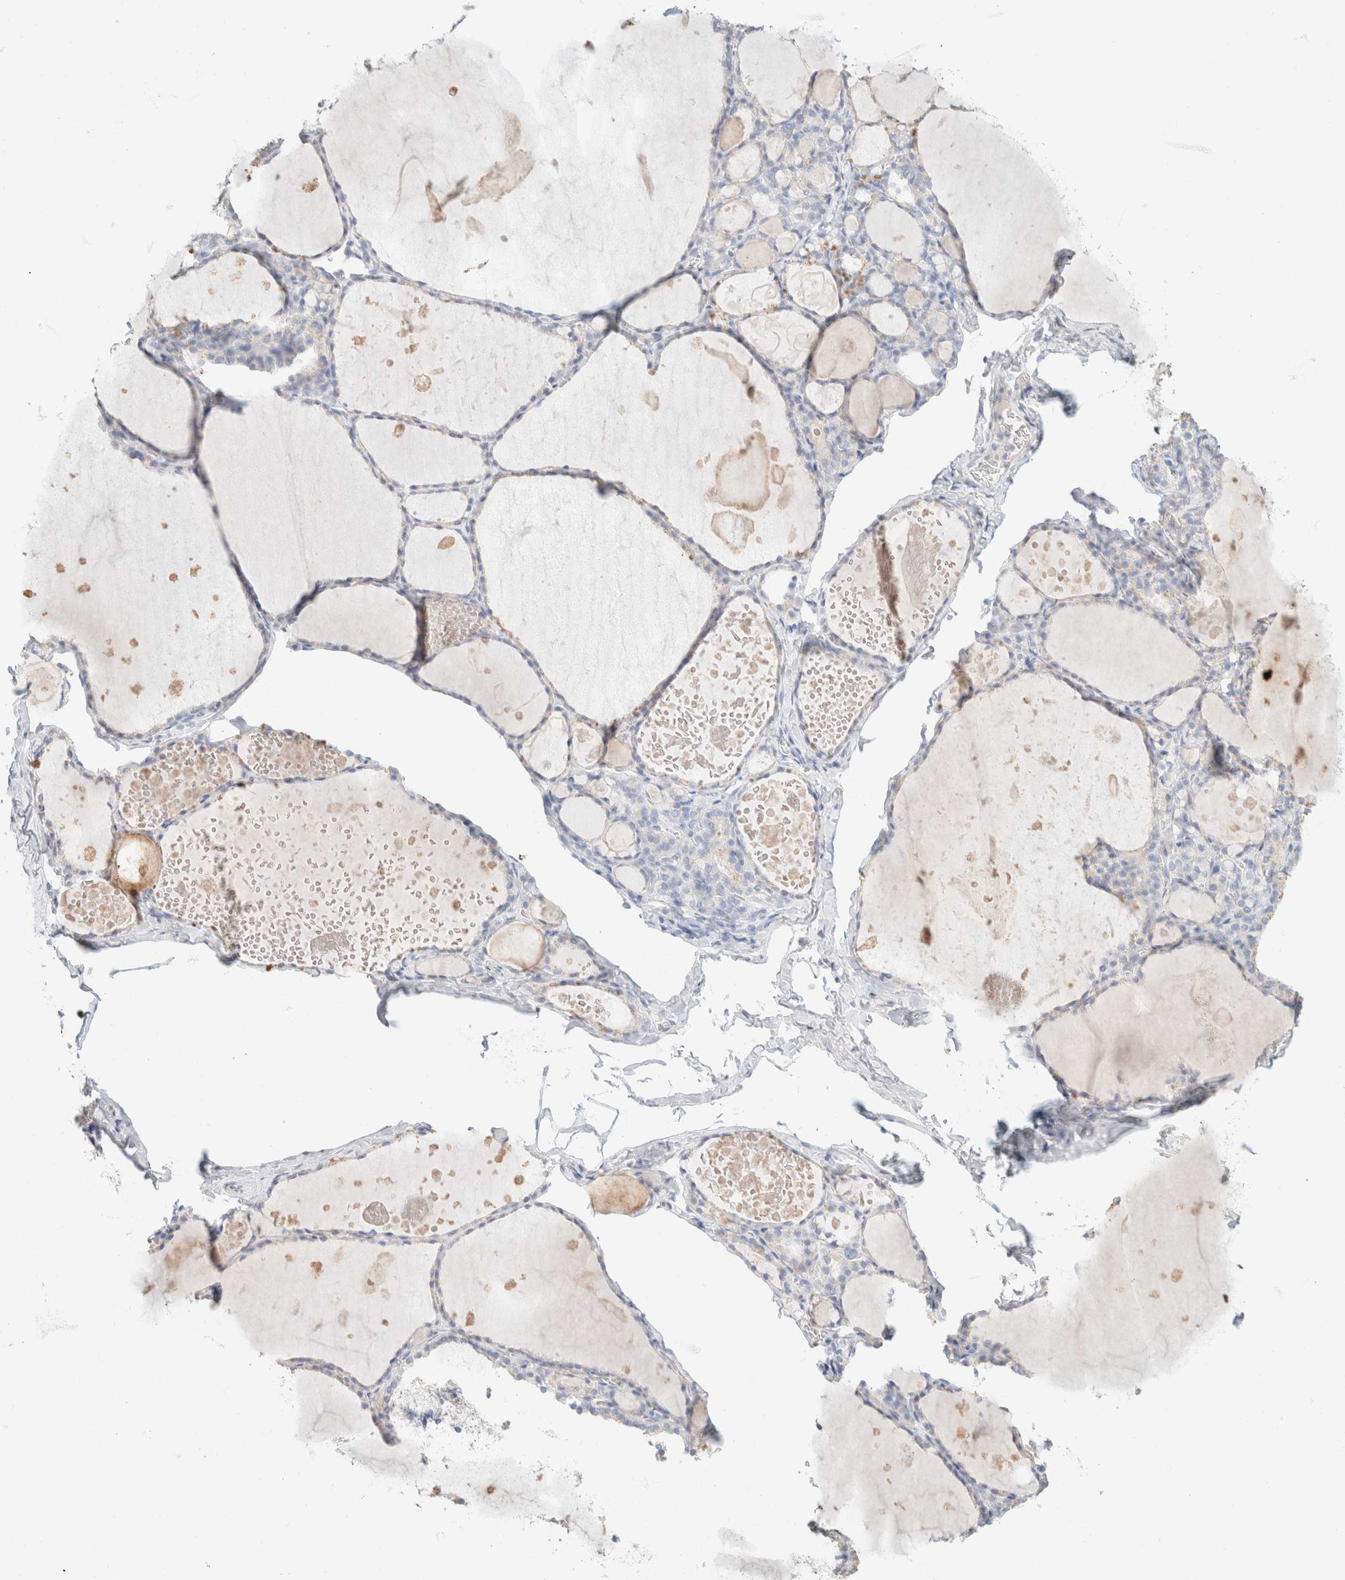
{"staining": {"intensity": "negative", "quantity": "none", "location": "none"}, "tissue": "thyroid gland", "cell_type": "Glandular cells", "image_type": "normal", "snomed": [{"axis": "morphology", "description": "Normal tissue, NOS"}, {"axis": "topography", "description": "Thyroid gland"}], "caption": "DAB immunohistochemical staining of unremarkable human thyroid gland demonstrates no significant positivity in glandular cells.", "gene": "CA12", "patient": {"sex": "male", "age": 56}}